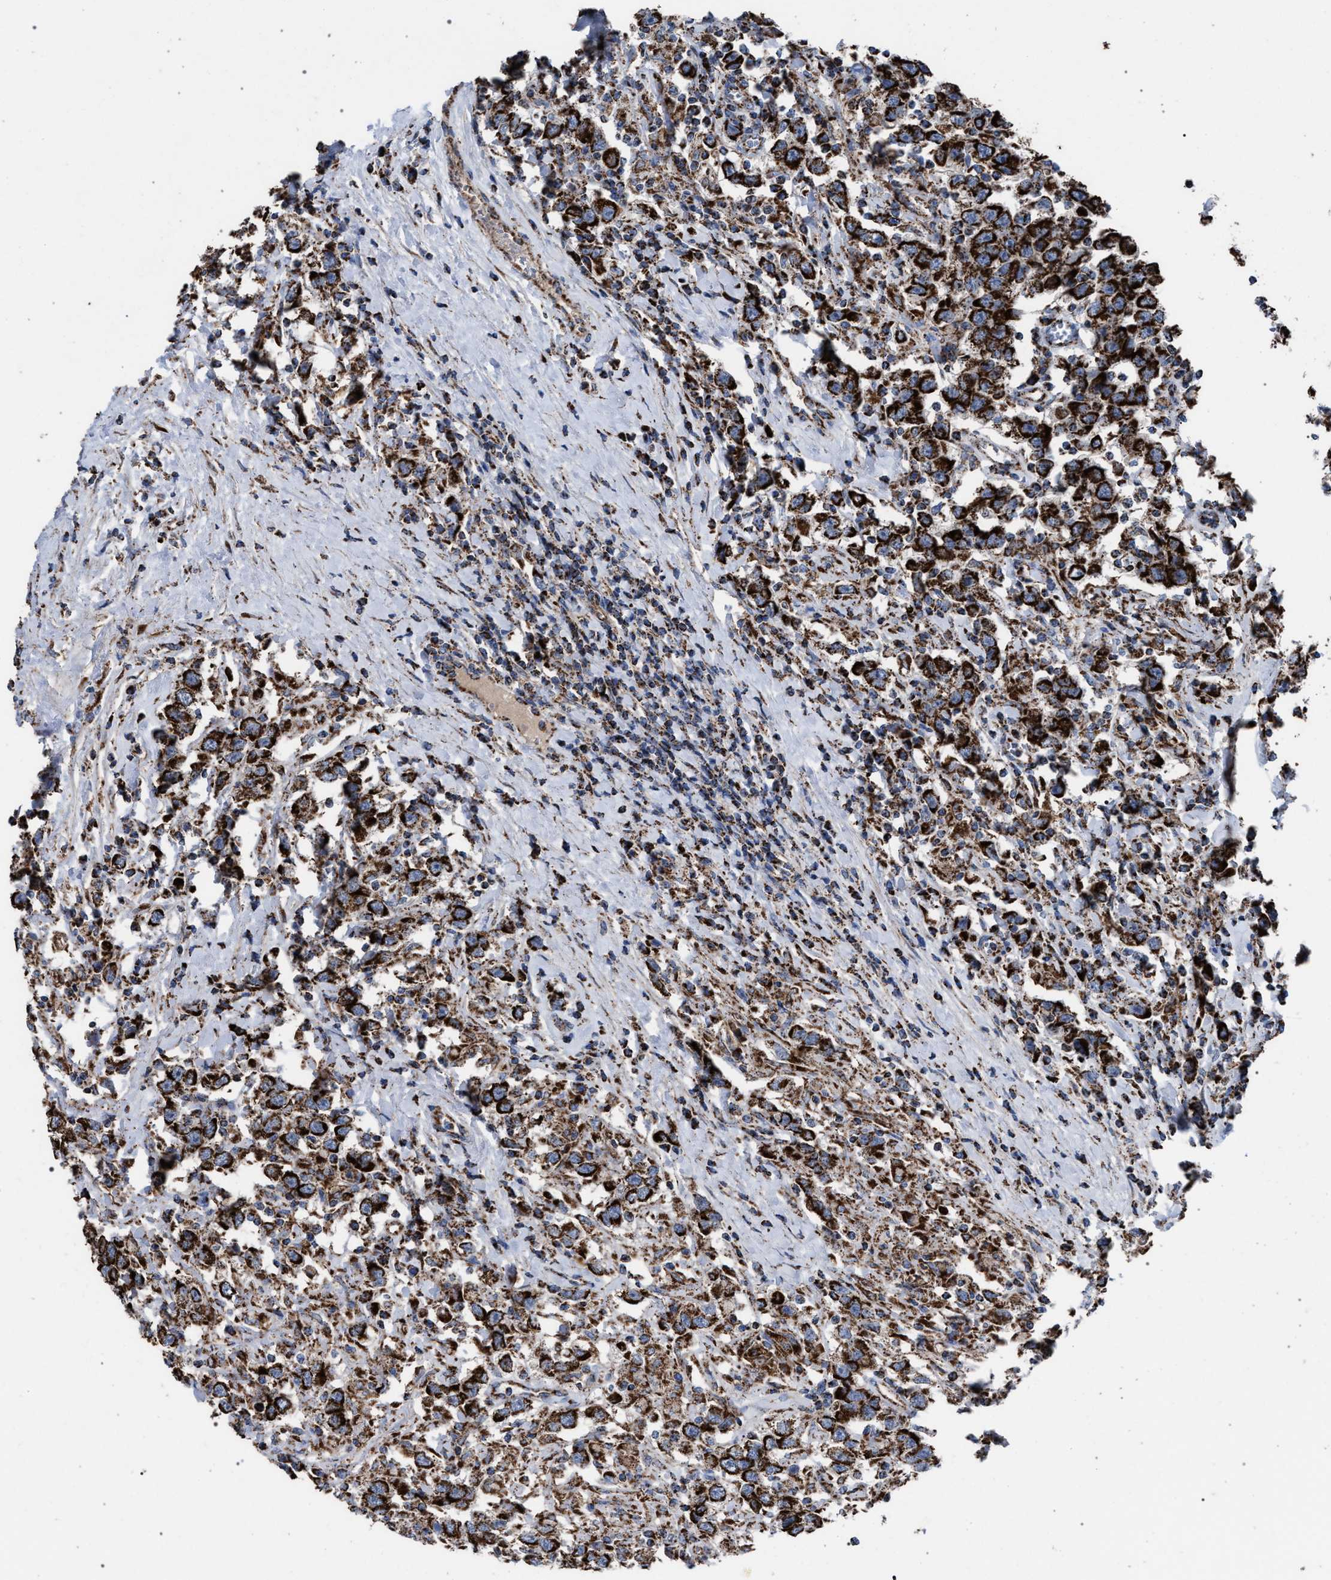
{"staining": {"intensity": "strong", "quantity": ">75%", "location": "cytoplasmic/membranous"}, "tissue": "testis cancer", "cell_type": "Tumor cells", "image_type": "cancer", "snomed": [{"axis": "morphology", "description": "Seminoma, NOS"}, {"axis": "topography", "description": "Testis"}], "caption": "Seminoma (testis) stained with IHC demonstrates strong cytoplasmic/membranous positivity in about >75% of tumor cells.", "gene": "VPS13A", "patient": {"sex": "male", "age": 41}}